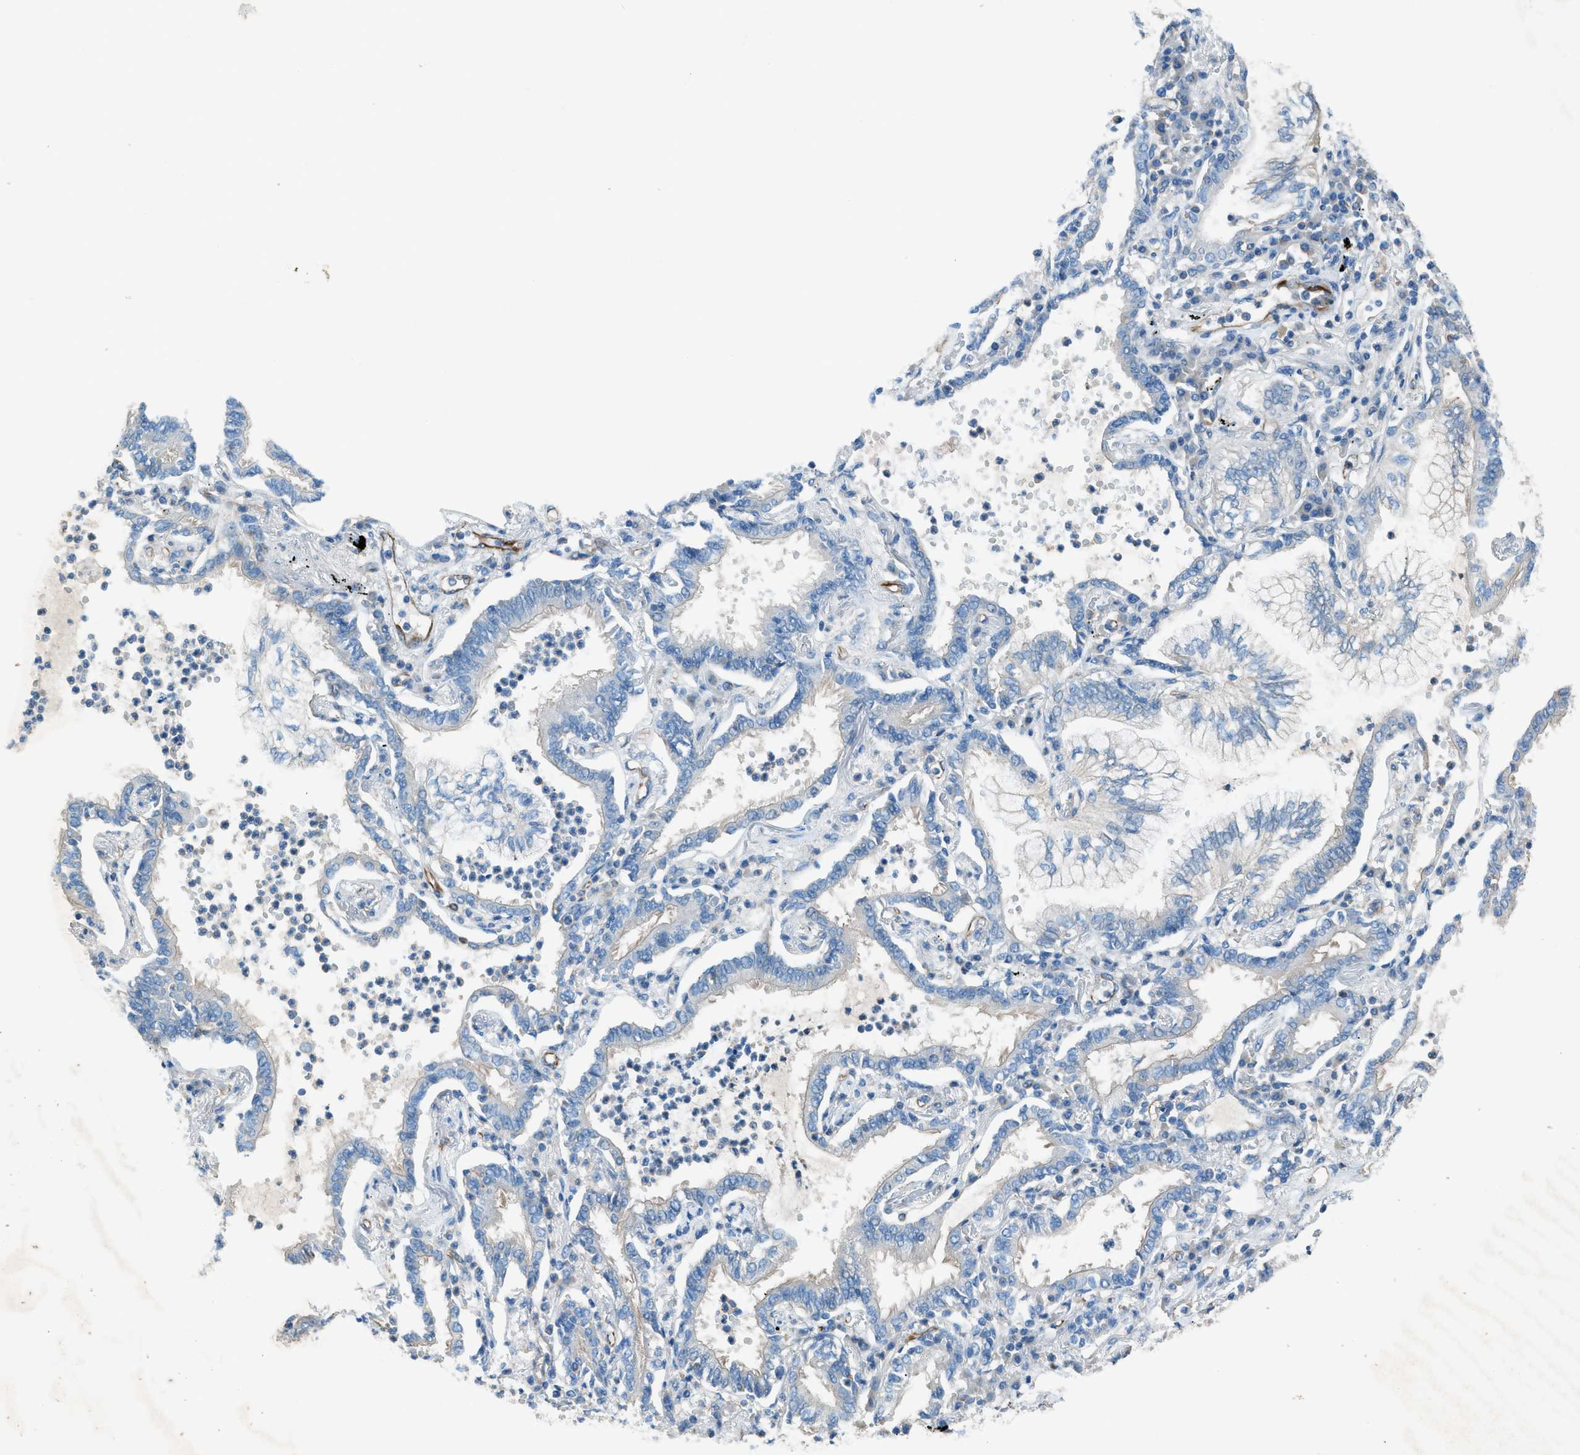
{"staining": {"intensity": "negative", "quantity": "none", "location": "none"}, "tissue": "lung cancer", "cell_type": "Tumor cells", "image_type": "cancer", "snomed": [{"axis": "morphology", "description": "Normal tissue, NOS"}, {"axis": "morphology", "description": "Adenocarcinoma, NOS"}, {"axis": "topography", "description": "Bronchus"}, {"axis": "topography", "description": "Lung"}], "caption": "This is a image of immunohistochemistry staining of lung cancer, which shows no expression in tumor cells.", "gene": "CABP7", "patient": {"sex": "female", "age": 70}}